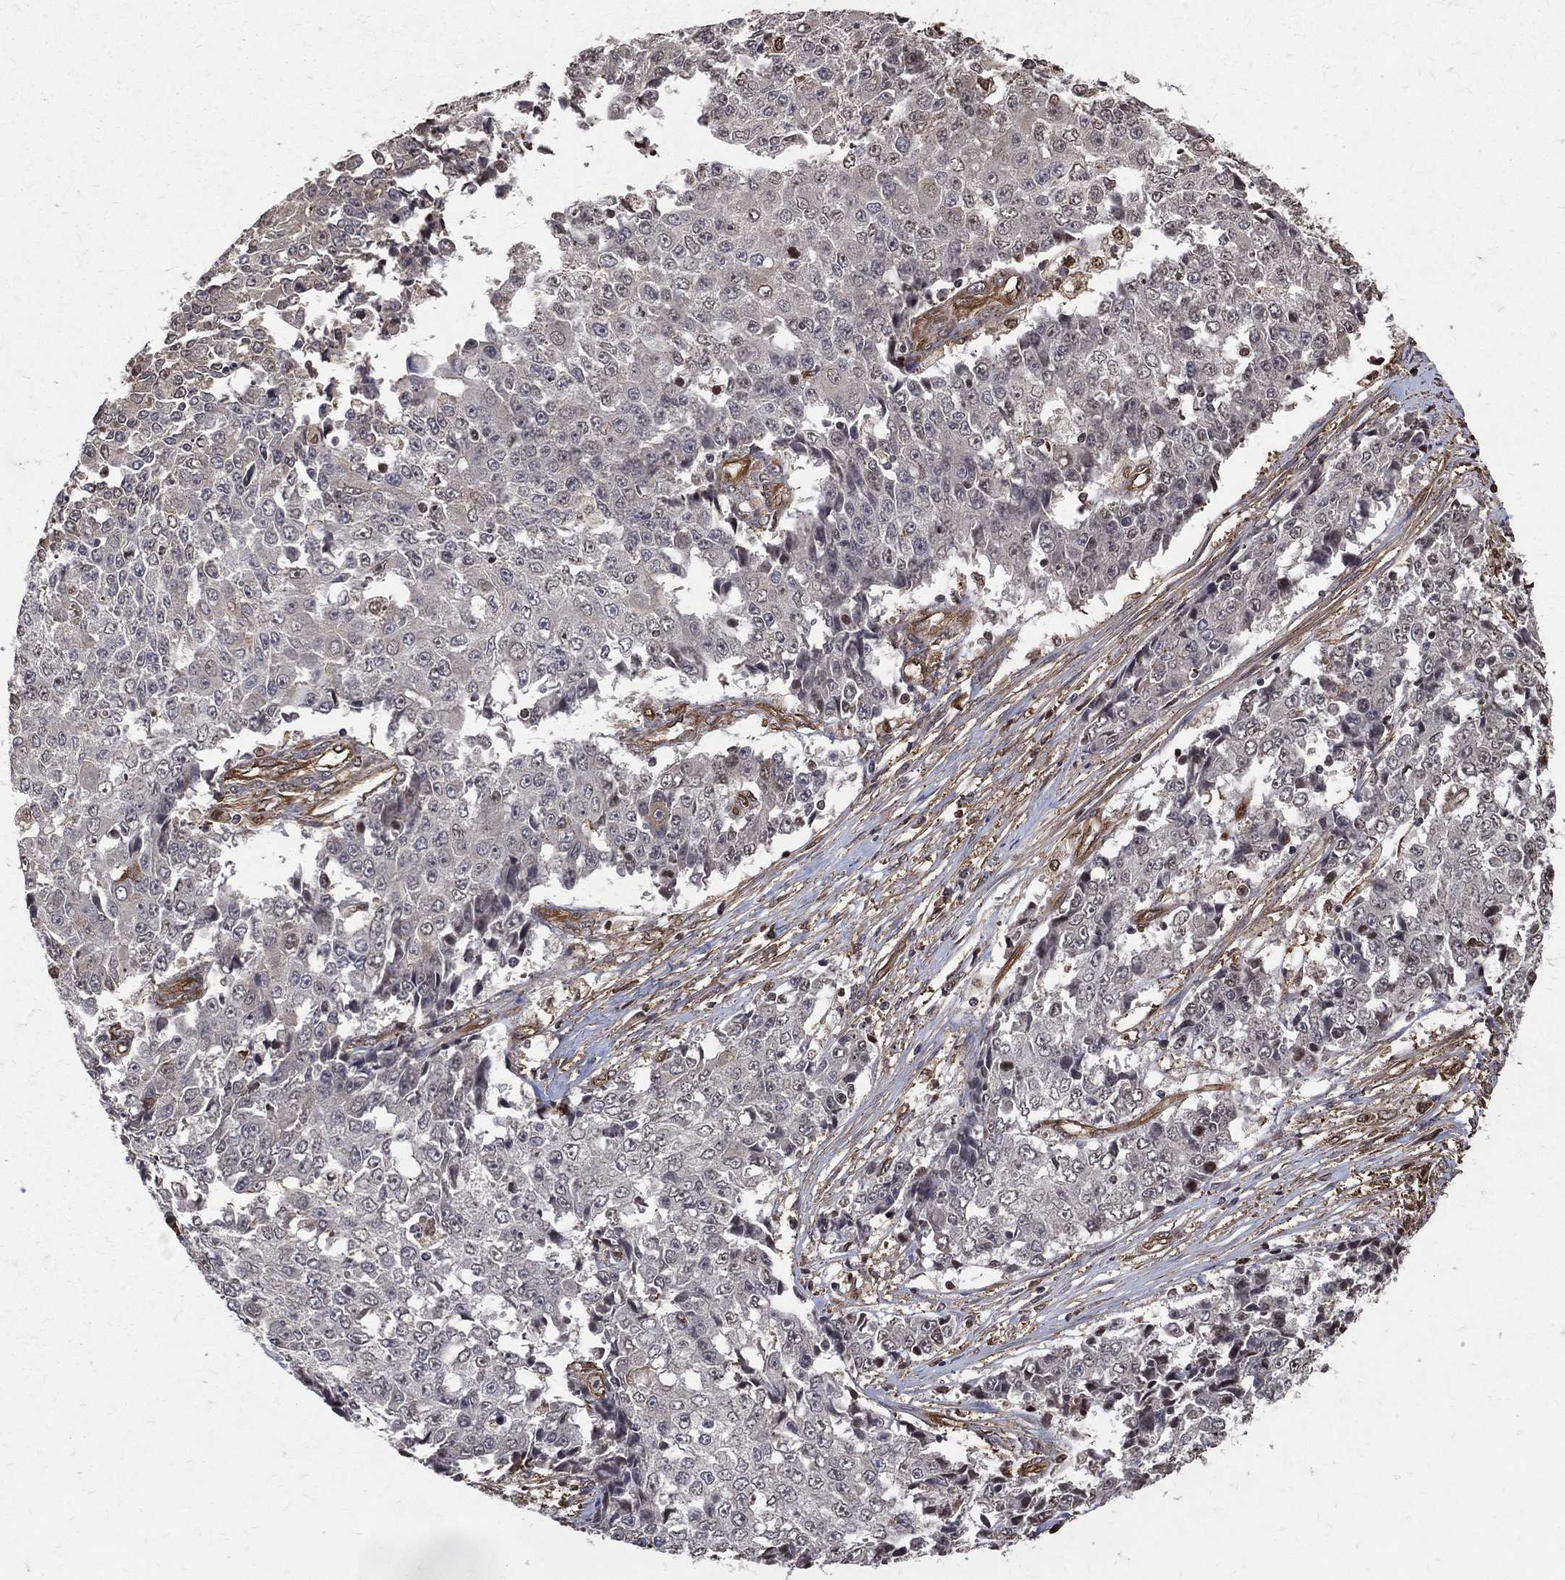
{"staining": {"intensity": "negative", "quantity": "none", "location": "none"}, "tissue": "ovarian cancer", "cell_type": "Tumor cells", "image_type": "cancer", "snomed": [{"axis": "morphology", "description": "Carcinoma, endometroid"}, {"axis": "topography", "description": "Ovary"}], "caption": "This histopathology image is of ovarian endometroid carcinoma stained with immunohistochemistry (IHC) to label a protein in brown with the nuclei are counter-stained blue. There is no positivity in tumor cells. Brightfield microscopy of immunohistochemistry stained with DAB (3,3'-diaminobenzidine) (brown) and hematoxylin (blue), captured at high magnification.", "gene": "DPYSL2", "patient": {"sex": "female", "age": 42}}